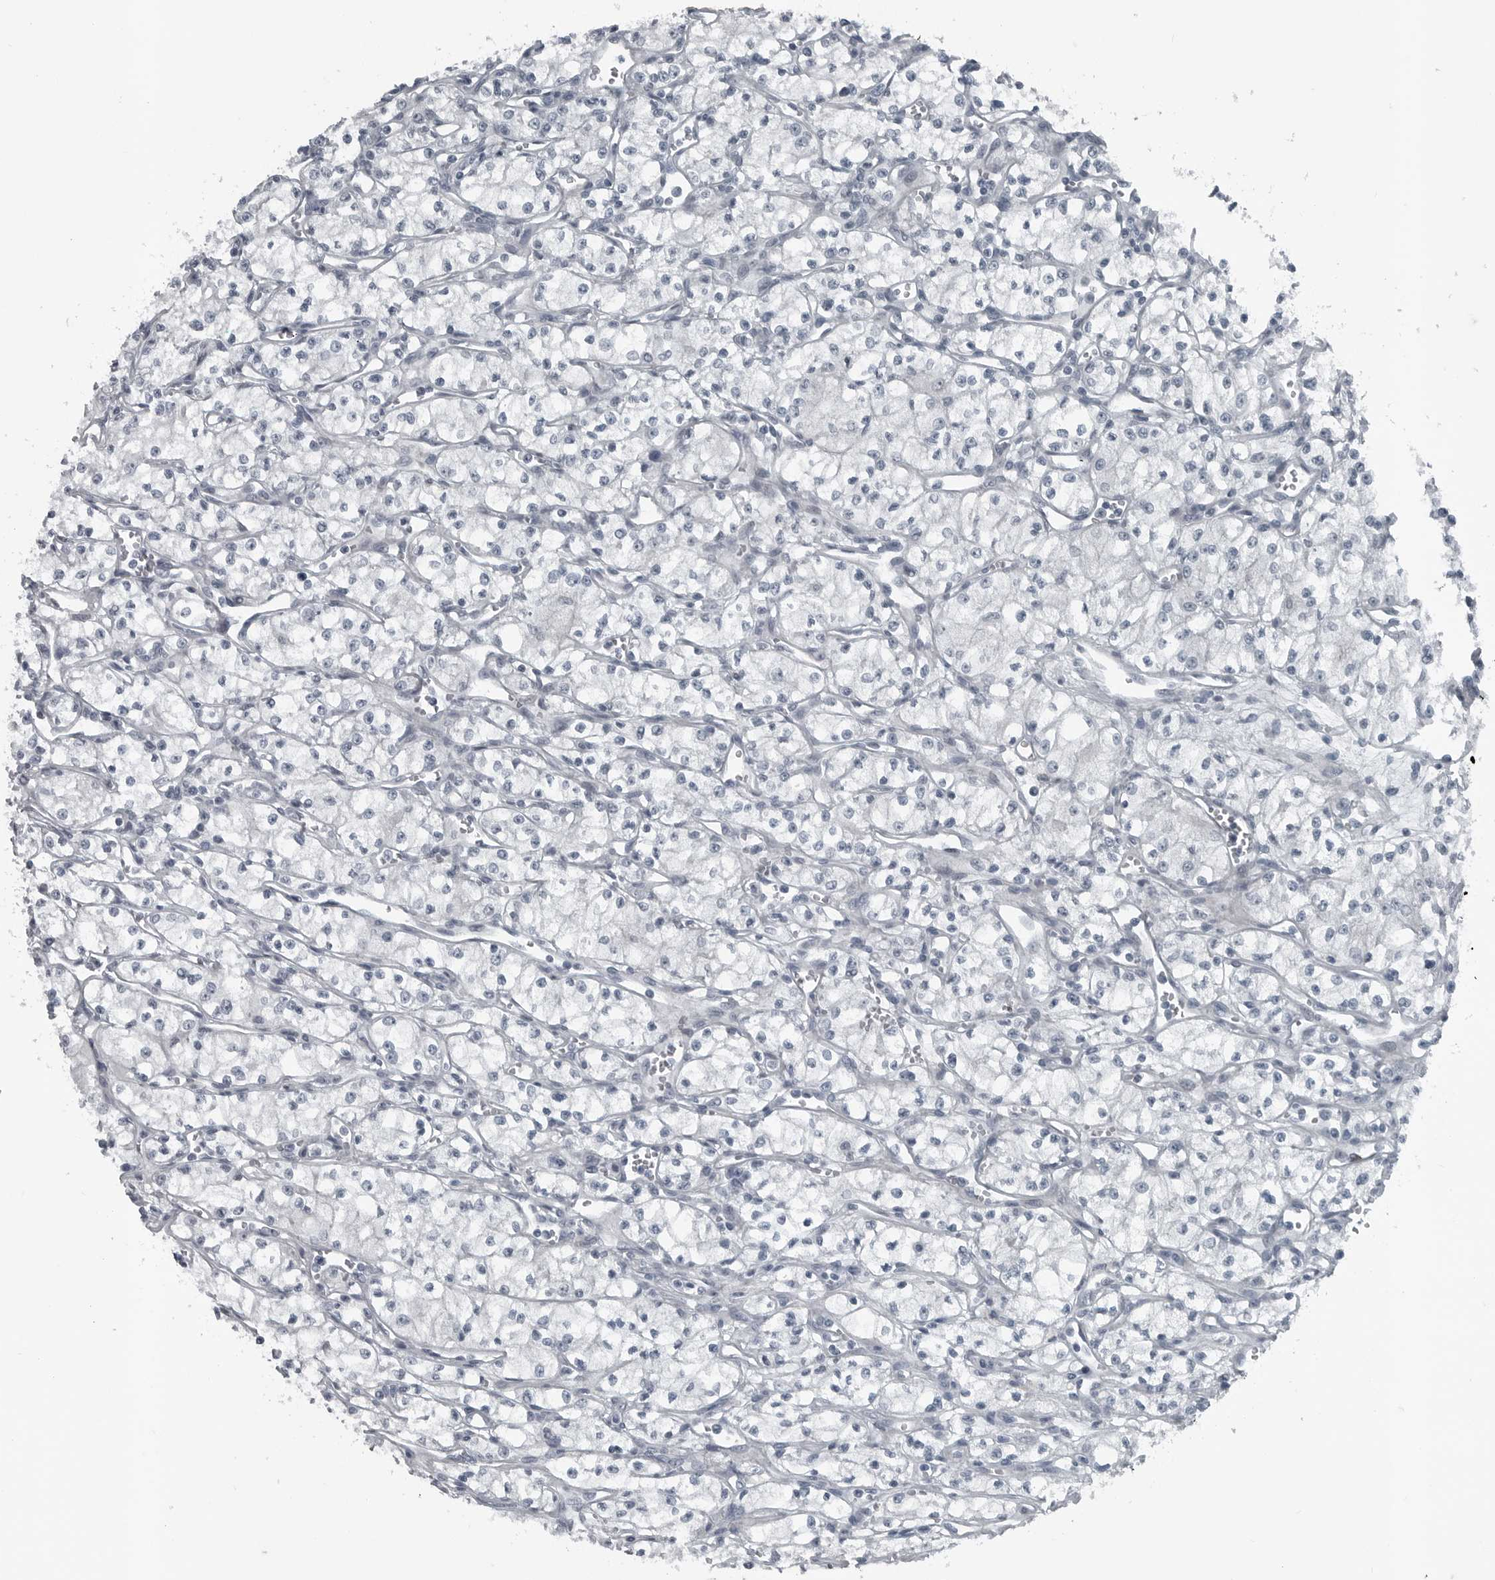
{"staining": {"intensity": "negative", "quantity": "none", "location": "none"}, "tissue": "renal cancer", "cell_type": "Tumor cells", "image_type": "cancer", "snomed": [{"axis": "morphology", "description": "Adenocarcinoma, NOS"}, {"axis": "topography", "description": "Kidney"}], "caption": "The image demonstrates no significant positivity in tumor cells of renal adenocarcinoma.", "gene": "DNAAF11", "patient": {"sex": "male", "age": 59}}